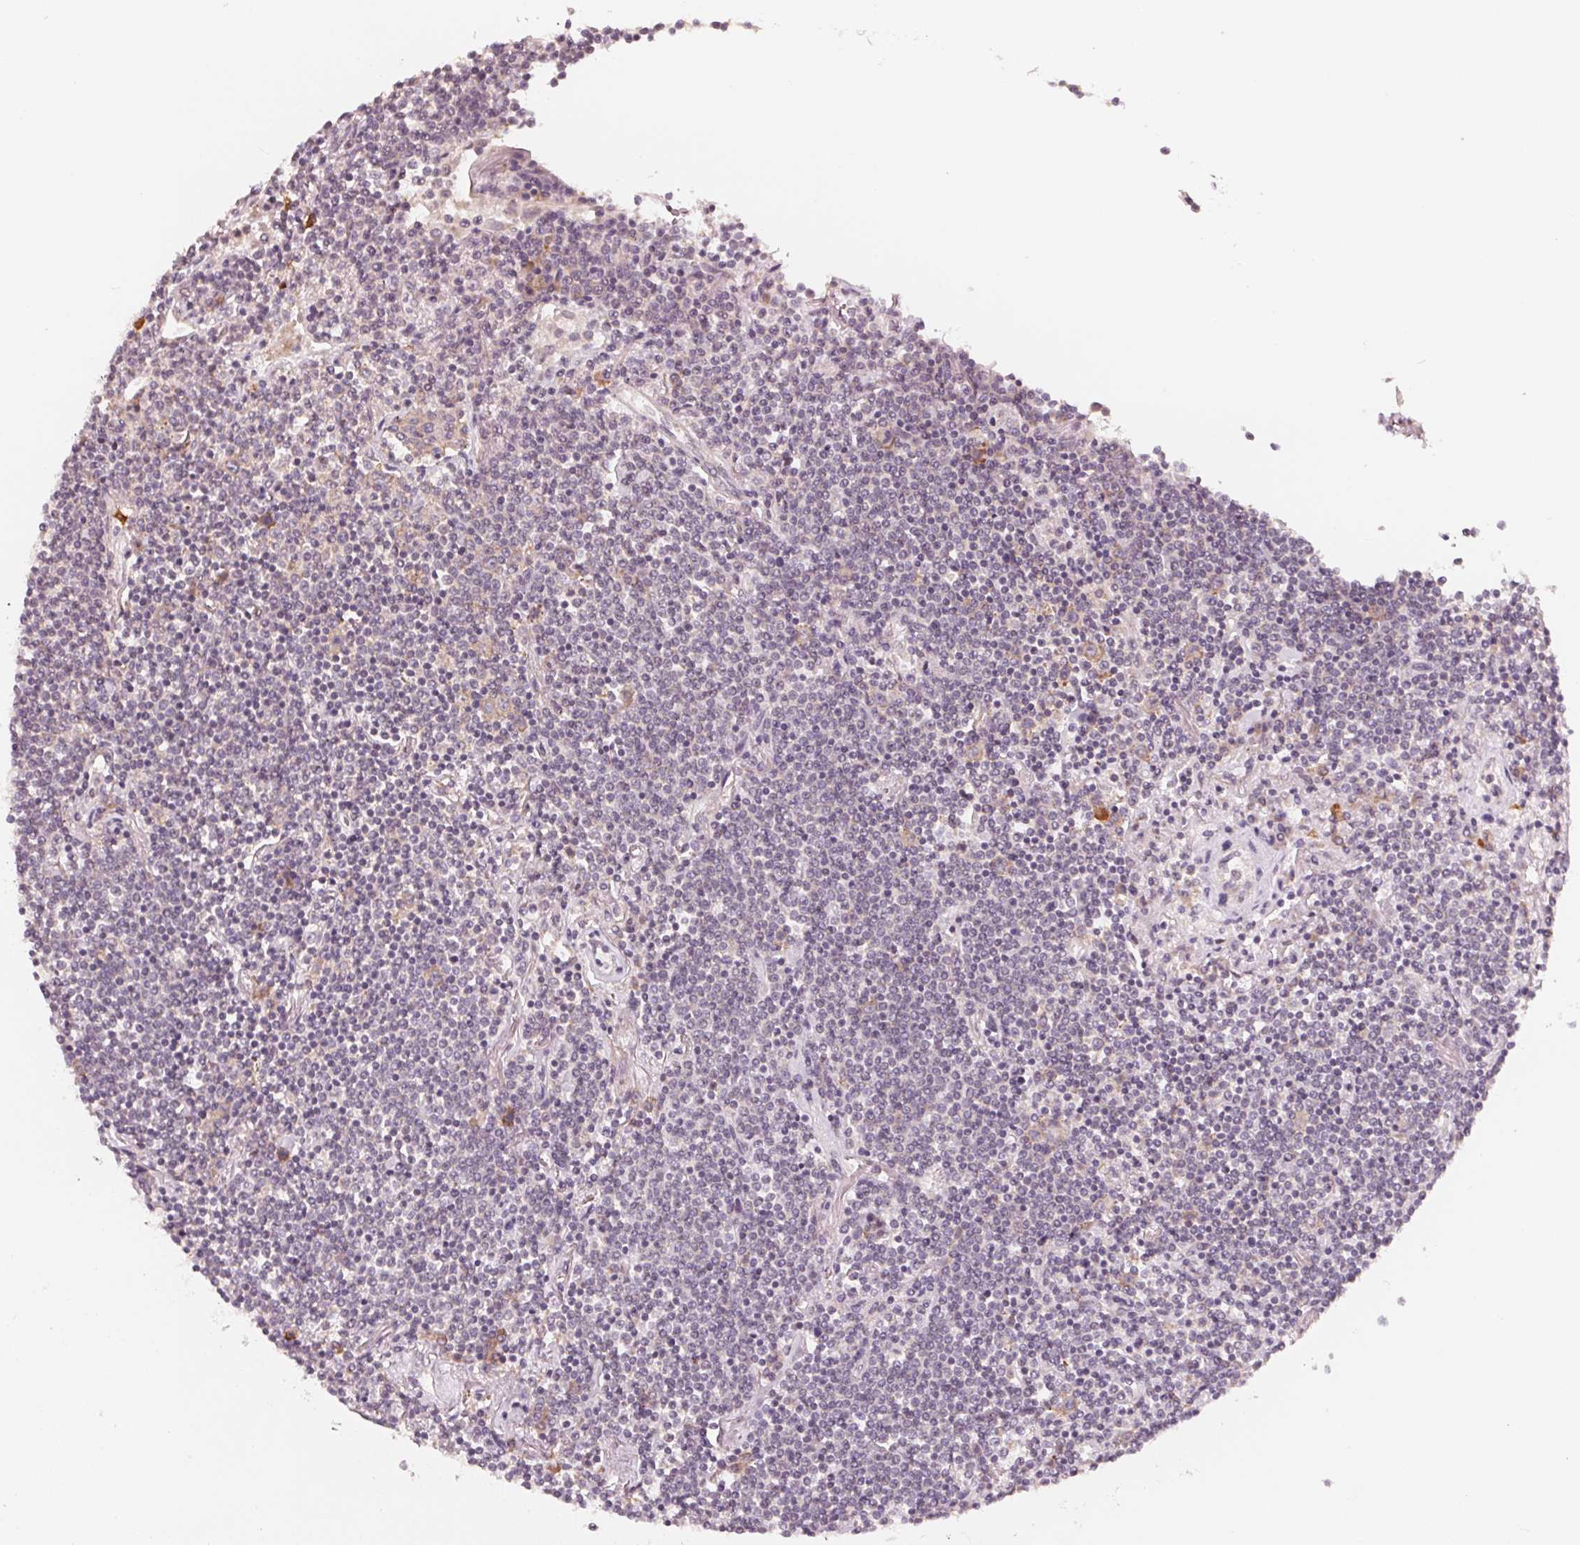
{"staining": {"intensity": "negative", "quantity": "none", "location": "none"}, "tissue": "lymphoma", "cell_type": "Tumor cells", "image_type": "cancer", "snomed": [{"axis": "morphology", "description": "Malignant lymphoma, non-Hodgkin's type, Low grade"}, {"axis": "topography", "description": "Lung"}], "caption": "Lymphoma was stained to show a protein in brown. There is no significant staining in tumor cells.", "gene": "GIGYF2", "patient": {"sex": "female", "age": 71}}